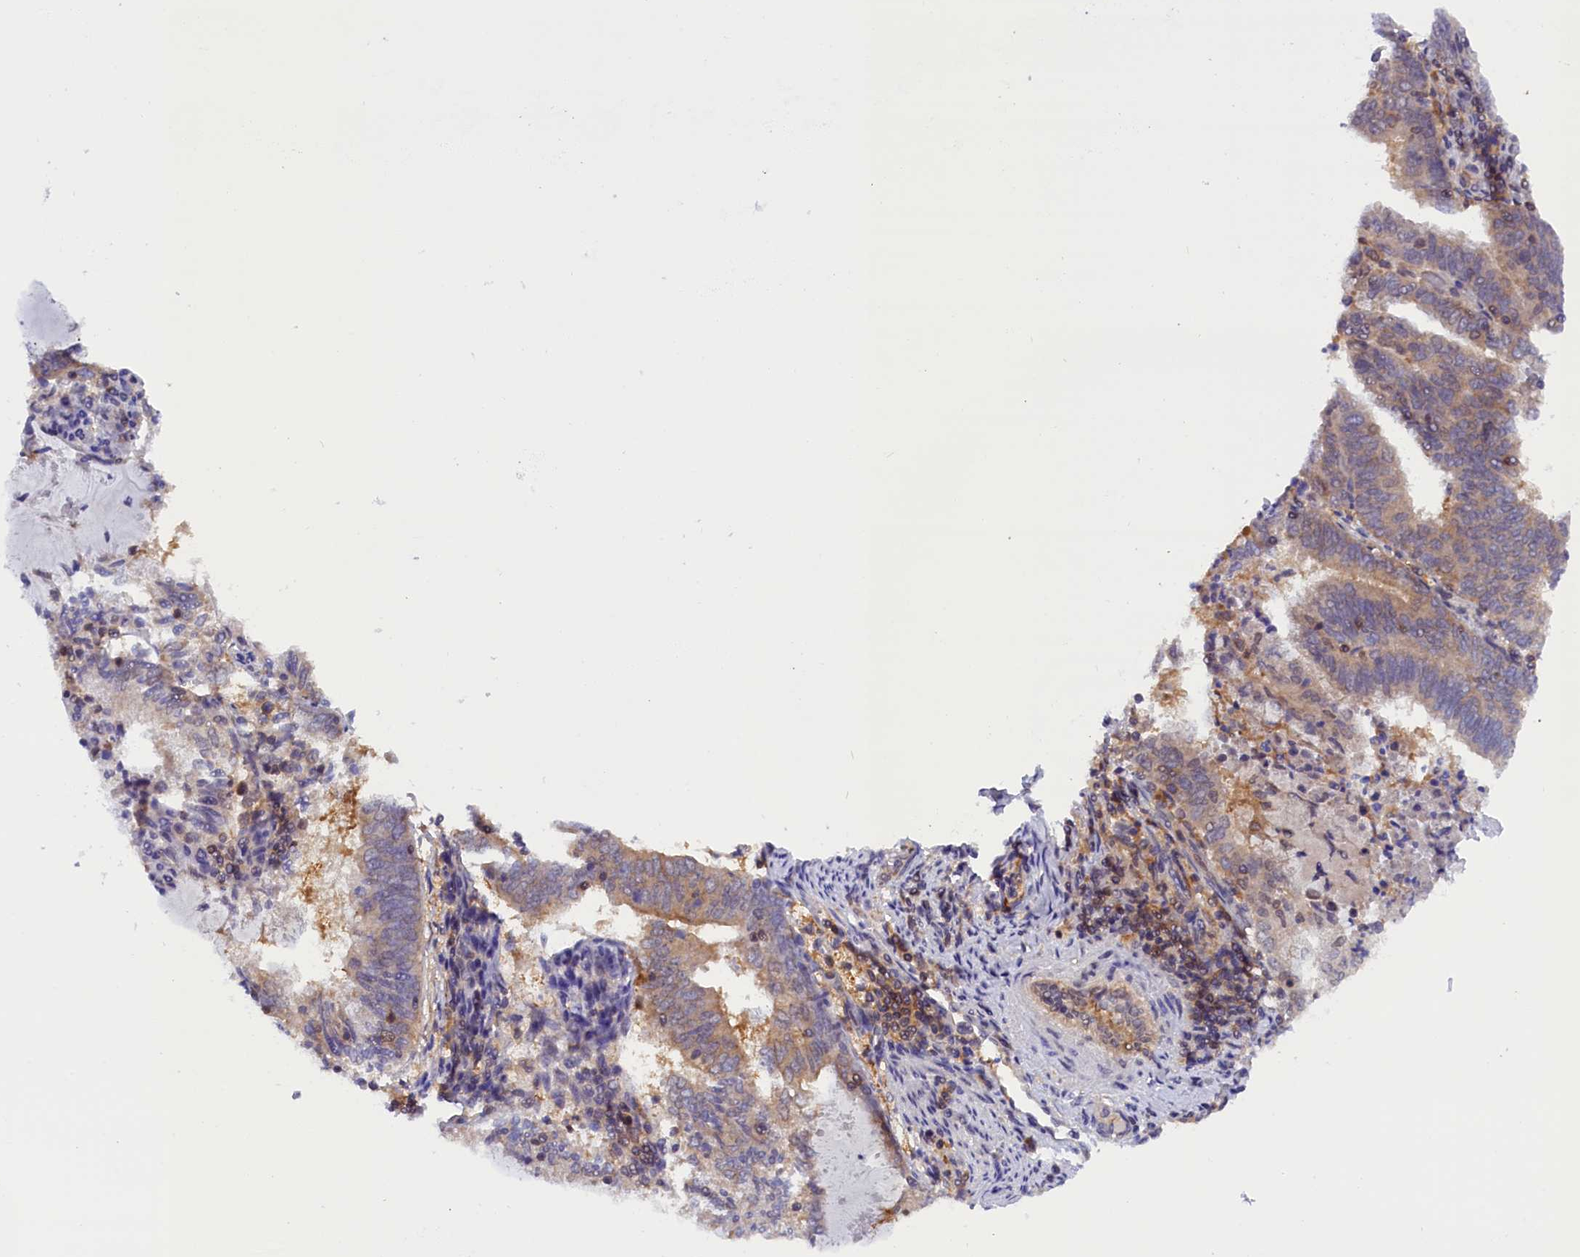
{"staining": {"intensity": "weak", "quantity": "25%-75%", "location": "cytoplasmic/membranous"}, "tissue": "endometrial cancer", "cell_type": "Tumor cells", "image_type": "cancer", "snomed": [{"axis": "morphology", "description": "Adenocarcinoma, NOS"}, {"axis": "topography", "description": "Endometrium"}], "caption": "Immunohistochemical staining of endometrial cancer shows low levels of weak cytoplasmic/membranous protein staining in approximately 25%-75% of tumor cells.", "gene": "TBCB", "patient": {"sex": "female", "age": 80}}